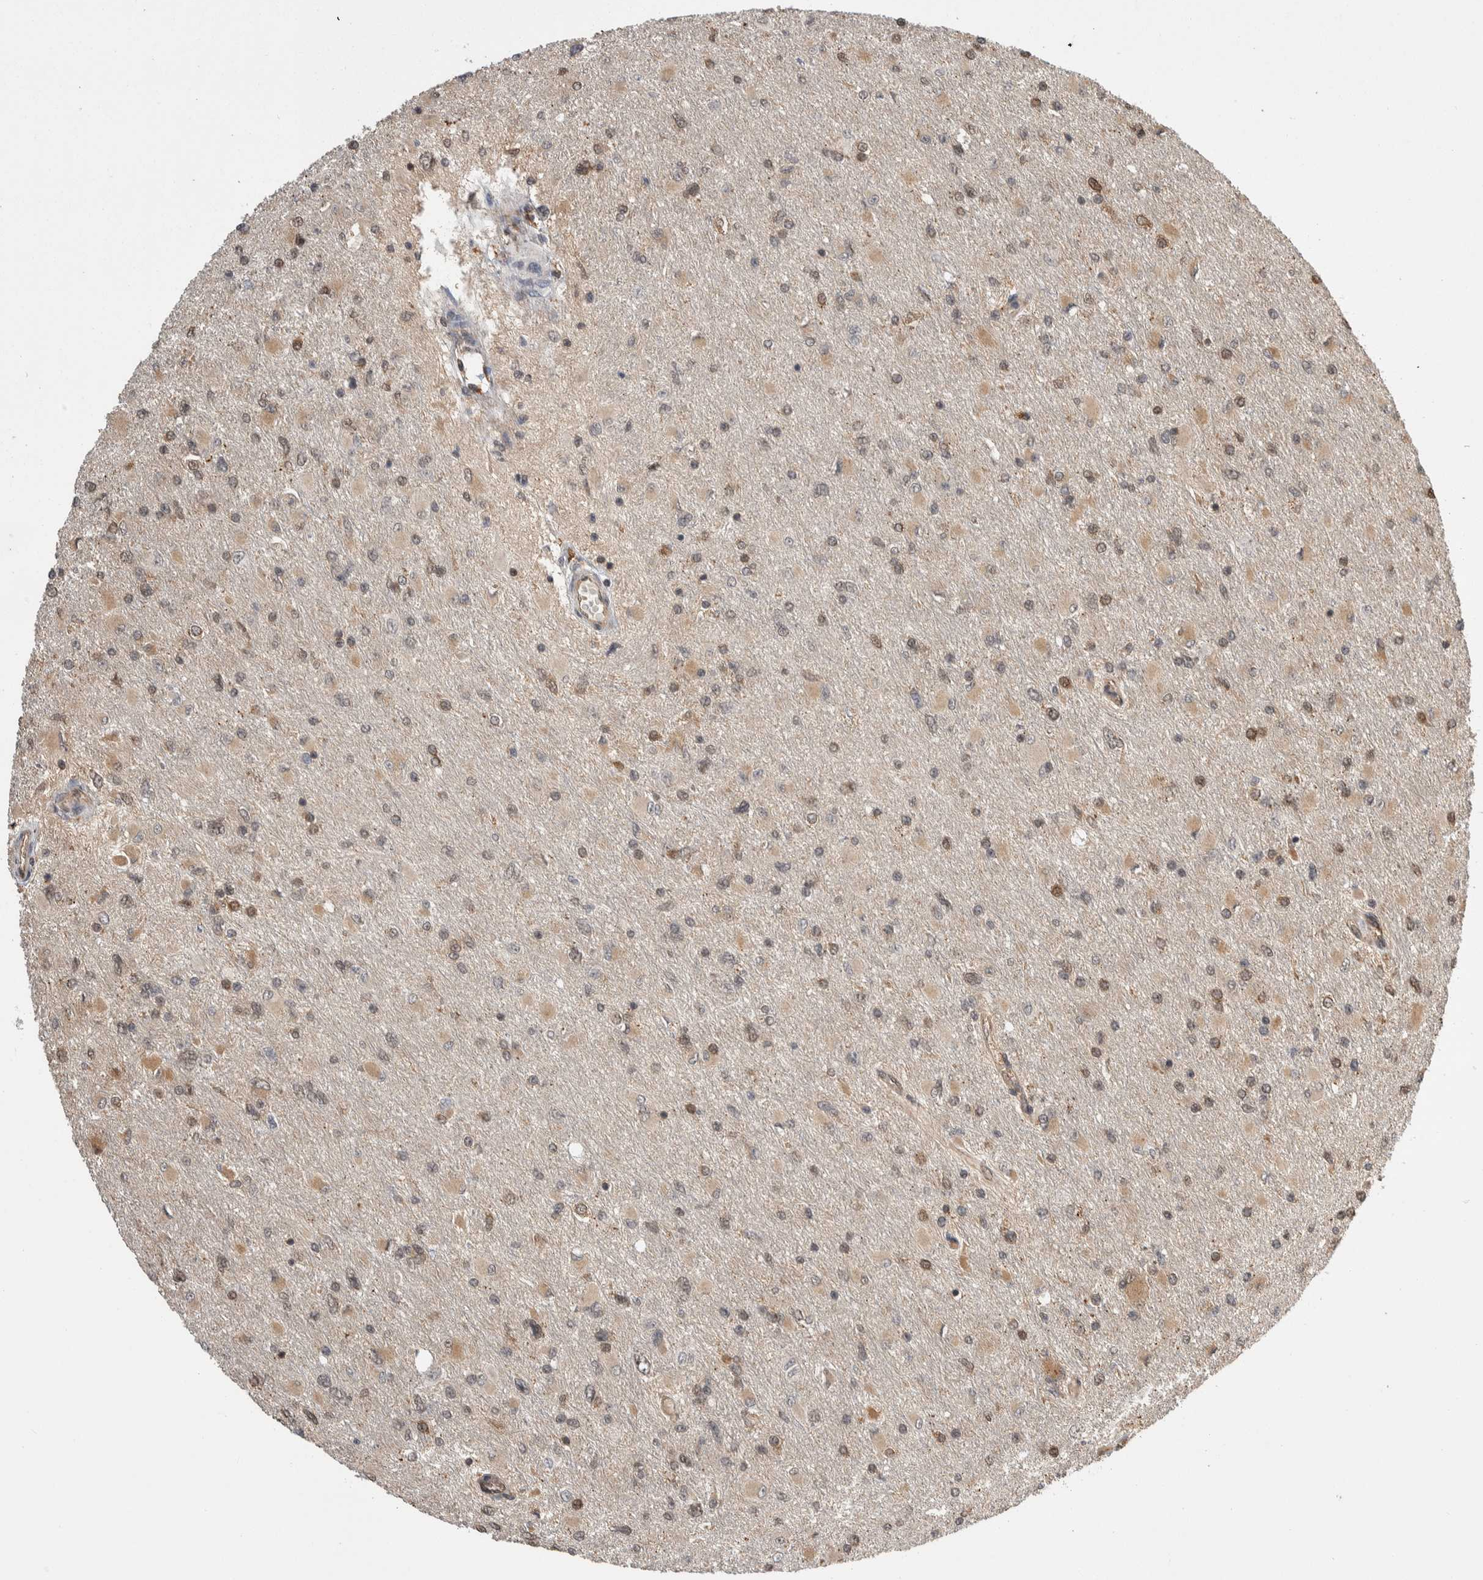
{"staining": {"intensity": "weak", "quantity": "25%-75%", "location": "cytoplasmic/membranous,nuclear"}, "tissue": "glioma", "cell_type": "Tumor cells", "image_type": "cancer", "snomed": [{"axis": "morphology", "description": "Glioma, malignant, High grade"}, {"axis": "topography", "description": "Cerebral cortex"}], "caption": "Glioma stained with DAB immunohistochemistry demonstrates low levels of weak cytoplasmic/membranous and nuclear positivity in about 25%-75% of tumor cells. (IHC, brightfield microscopy, high magnification).", "gene": "ZNF592", "patient": {"sex": "female", "age": 36}}